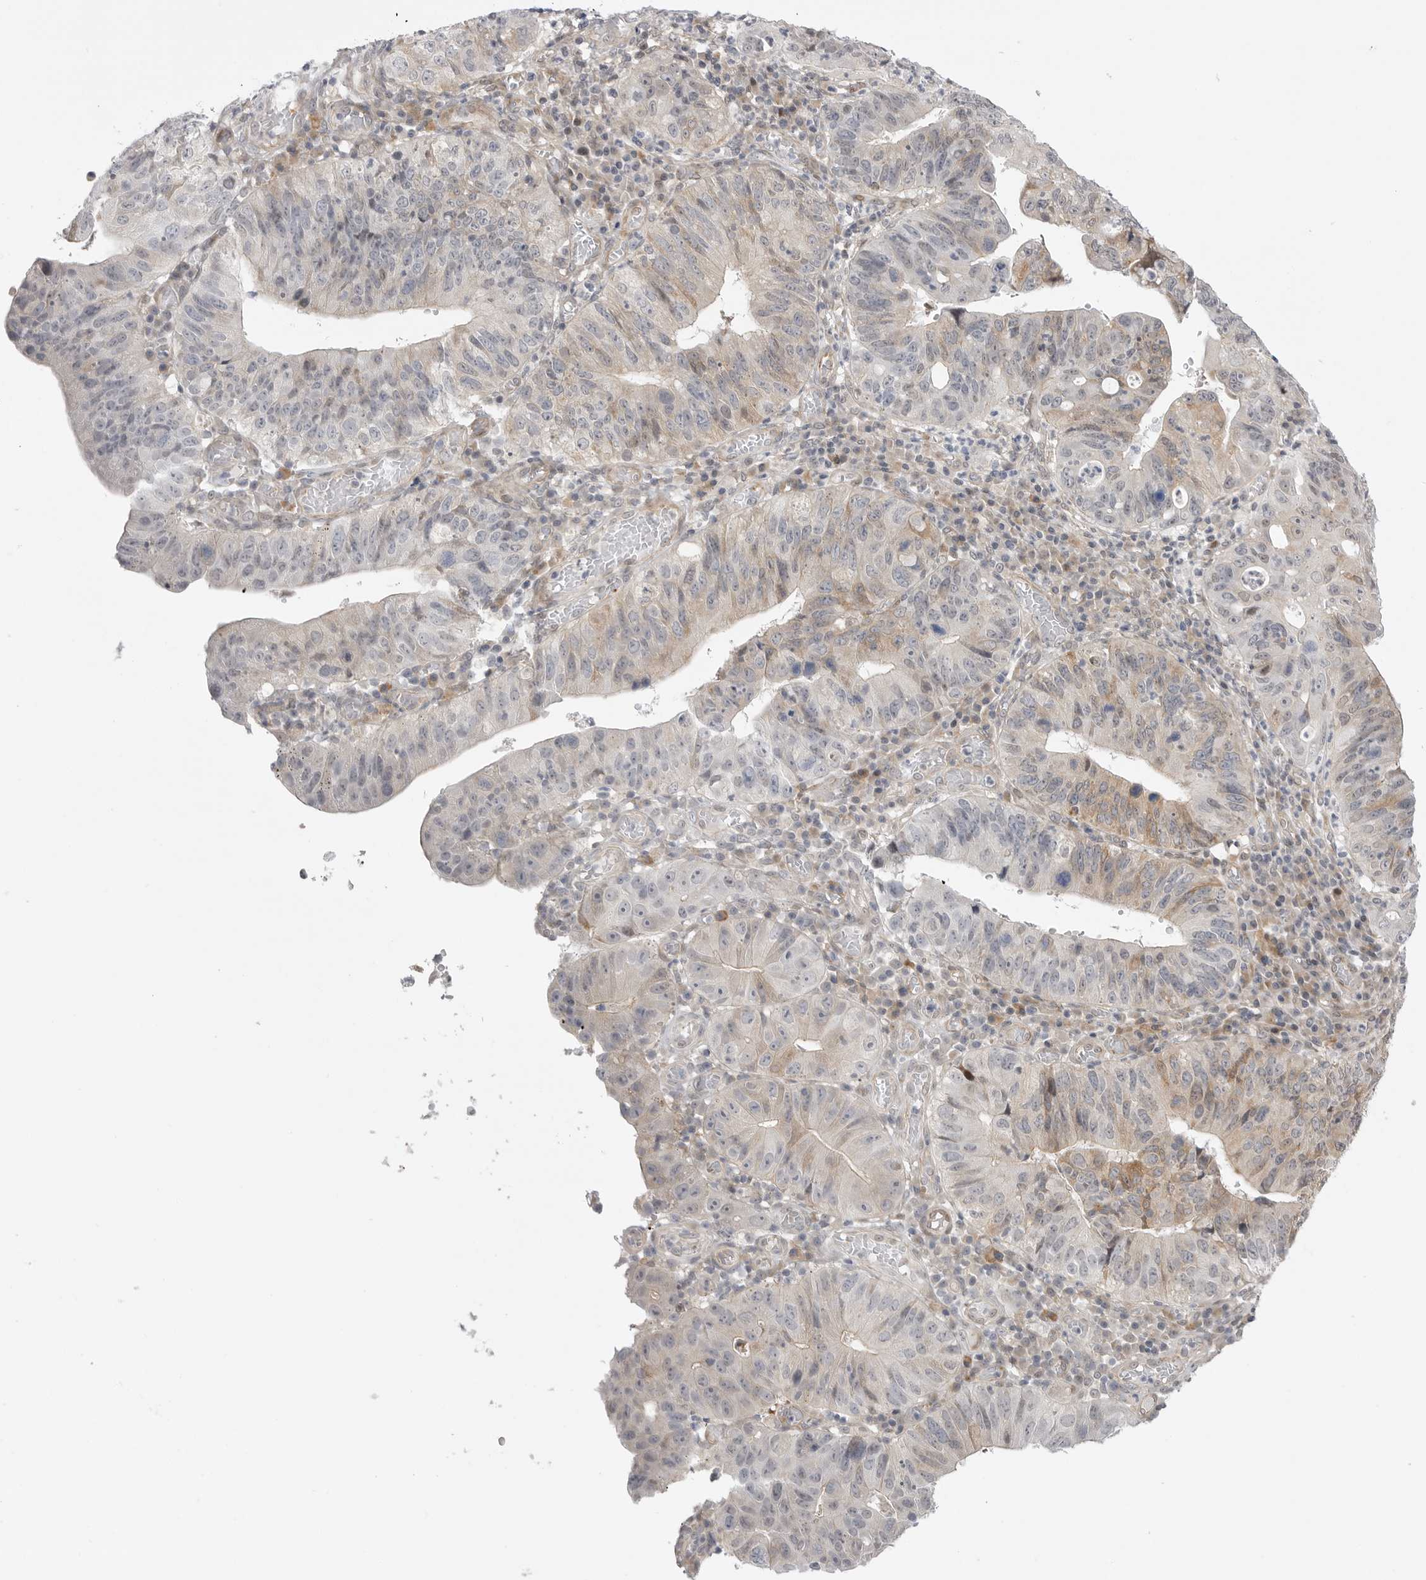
{"staining": {"intensity": "weak", "quantity": "25%-75%", "location": "cytoplasmic/membranous"}, "tissue": "stomach cancer", "cell_type": "Tumor cells", "image_type": "cancer", "snomed": [{"axis": "morphology", "description": "Adenocarcinoma, NOS"}, {"axis": "topography", "description": "Stomach"}], "caption": "Stomach adenocarcinoma was stained to show a protein in brown. There is low levels of weak cytoplasmic/membranous positivity in approximately 25%-75% of tumor cells.", "gene": "GGT6", "patient": {"sex": "male", "age": 59}}